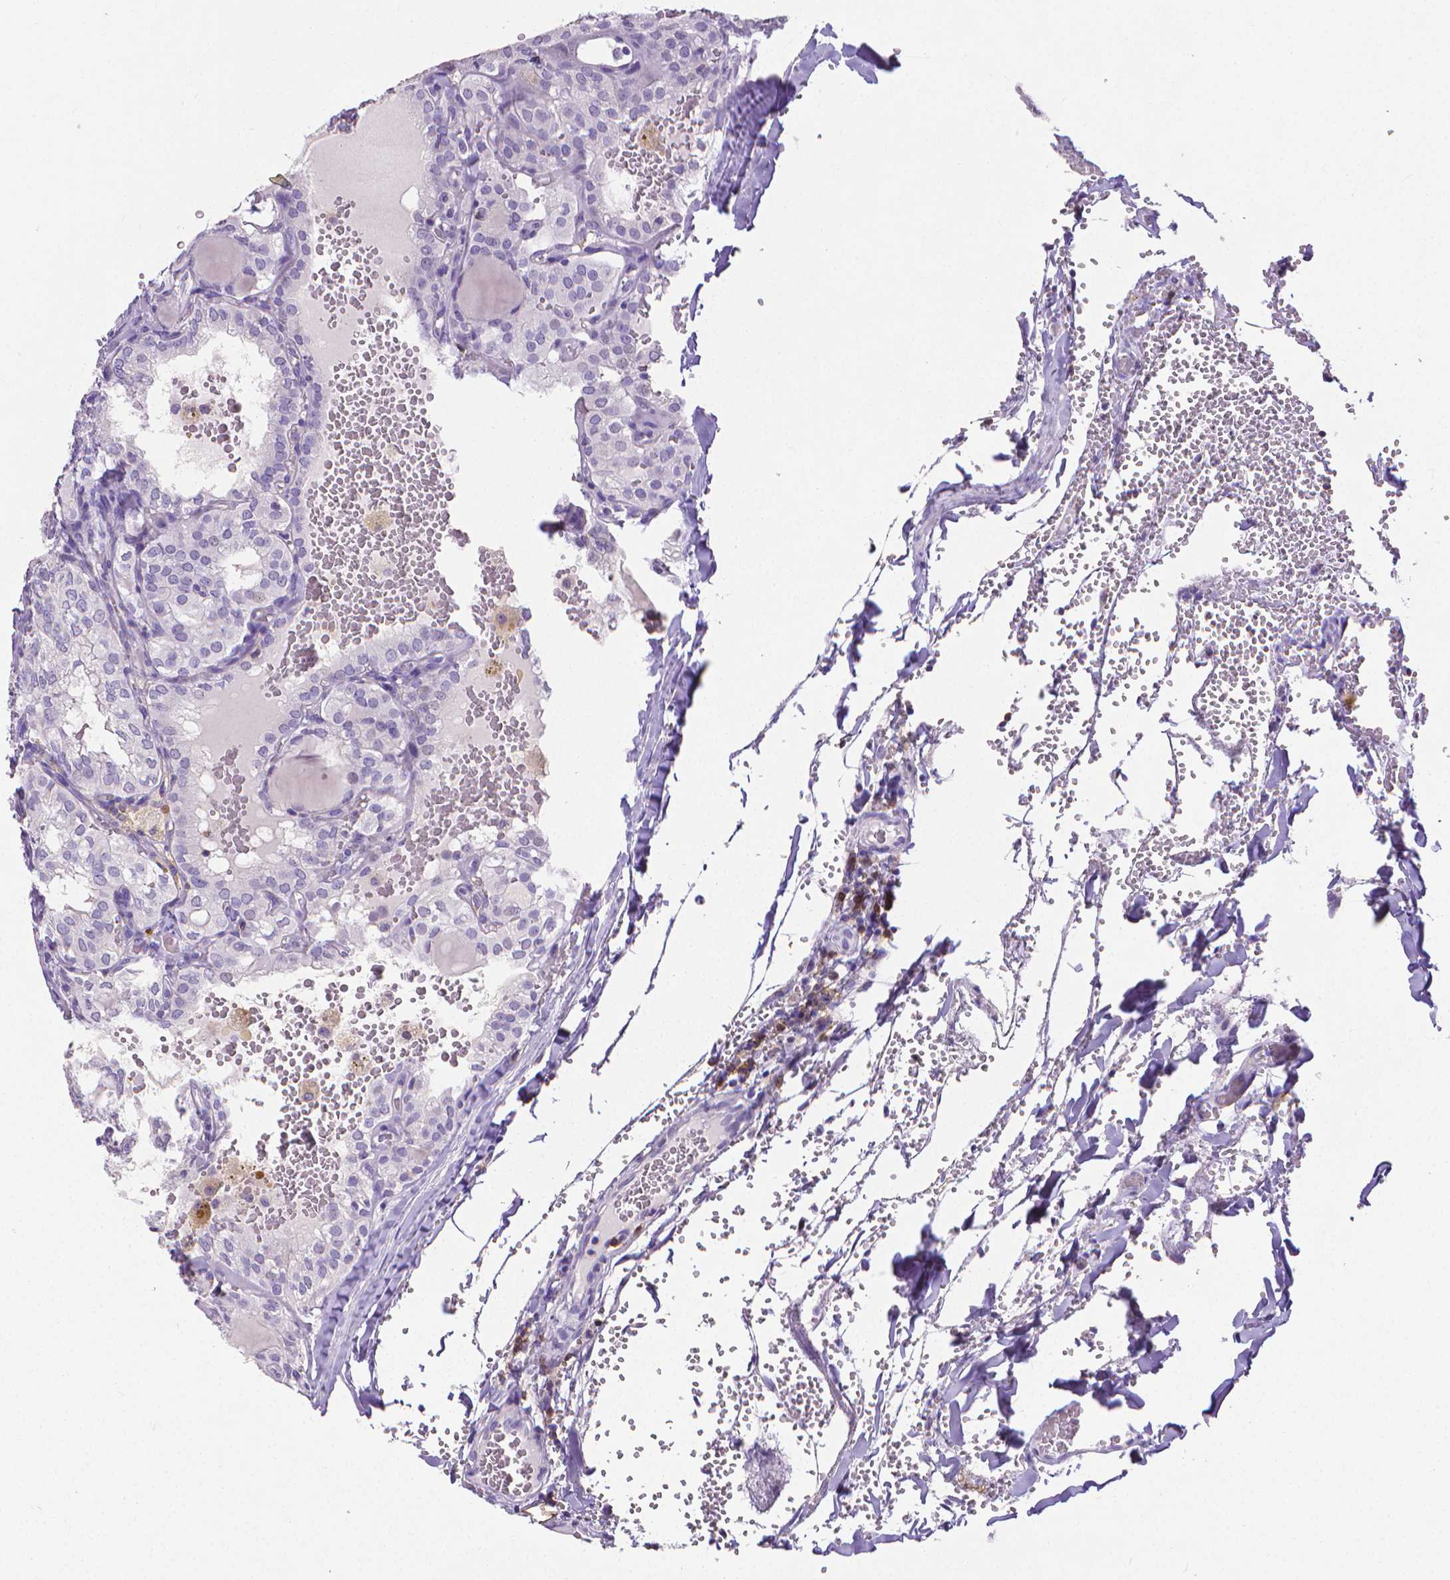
{"staining": {"intensity": "negative", "quantity": "none", "location": "none"}, "tissue": "thyroid cancer", "cell_type": "Tumor cells", "image_type": "cancer", "snomed": [{"axis": "morphology", "description": "Papillary adenocarcinoma, NOS"}, {"axis": "topography", "description": "Thyroid gland"}], "caption": "Photomicrograph shows no protein expression in tumor cells of thyroid cancer (papillary adenocarcinoma) tissue.", "gene": "CD4", "patient": {"sex": "male", "age": 20}}